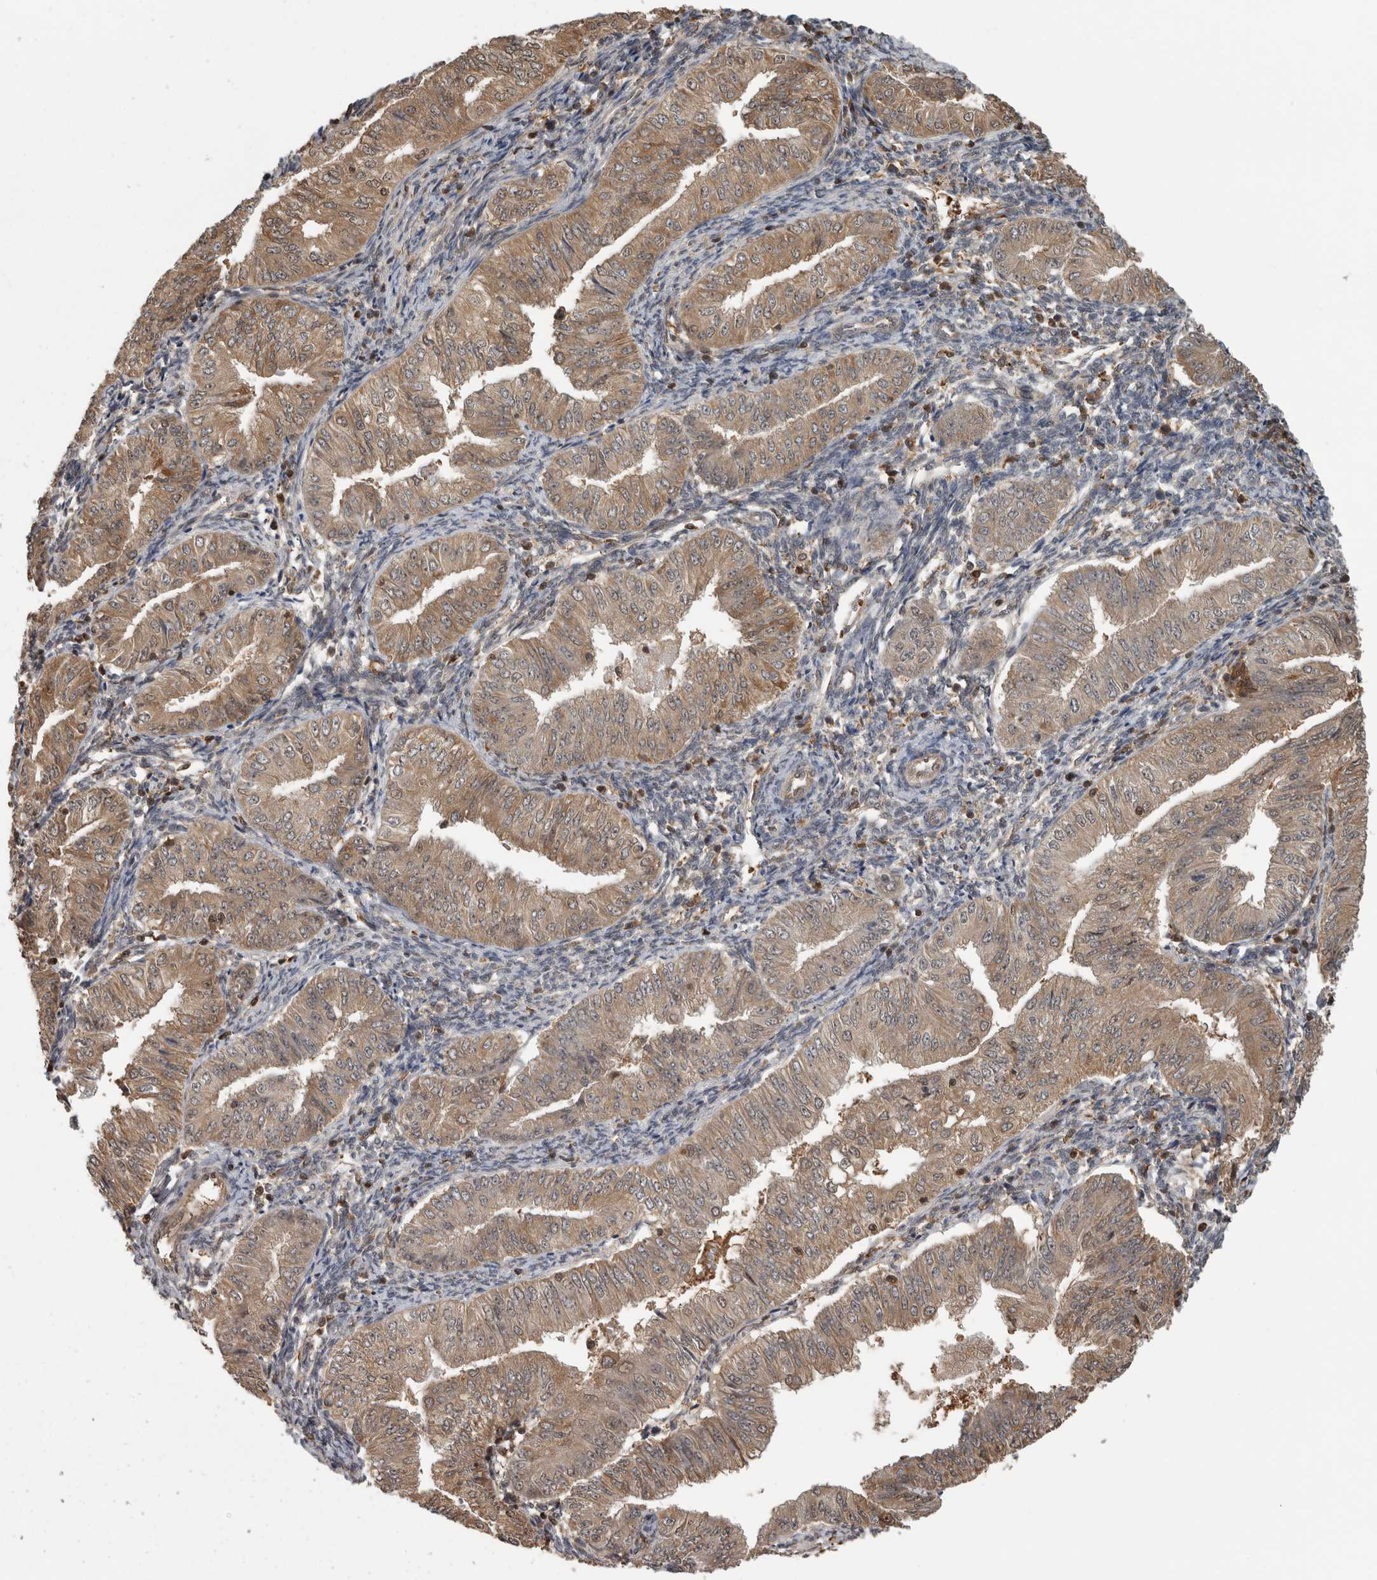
{"staining": {"intensity": "weak", "quantity": ">75%", "location": "cytoplasmic/membranous"}, "tissue": "endometrial cancer", "cell_type": "Tumor cells", "image_type": "cancer", "snomed": [{"axis": "morphology", "description": "Normal tissue, NOS"}, {"axis": "morphology", "description": "Adenocarcinoma, NOS"}, {"axis": "topography", "description": "Endometrium"}], "caption": "A brown stain labels weak cytoplasmic/membranous positivity of a protein in human endometrial cancer (adenocarcinoma) tumor cells.", "gene": "TDRD7", "patient": {"sex": "female", "age": 53}}